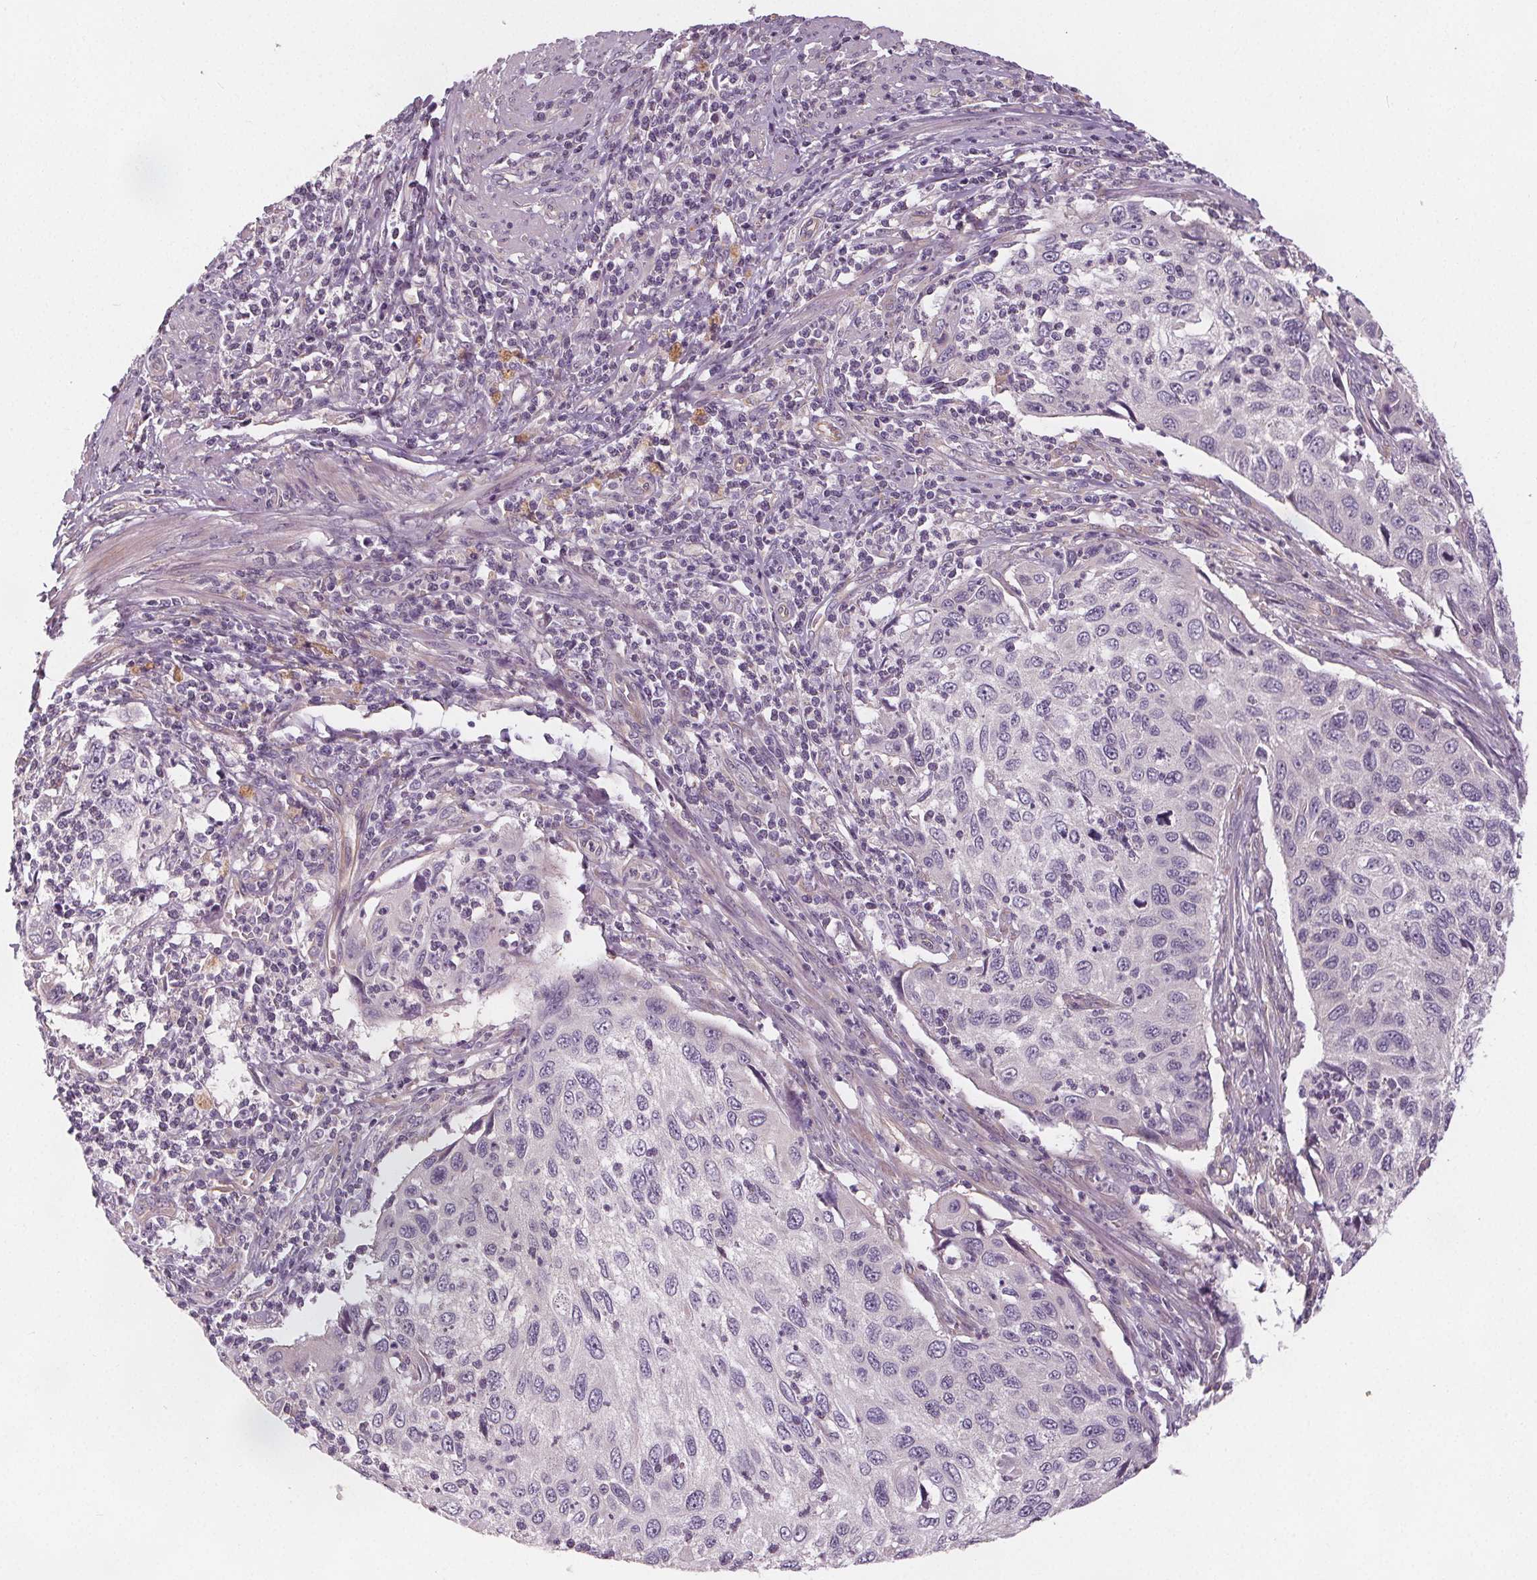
{"staining": {"intensity": "negative", "quantity": "none", "location": "none"}, "tissue": "cervical cancer", "cell_type": "Tumor cells", "image_type": "cancer", "snomed": [{"axis": "morphology", "description": "Squamous cell carcinoma, NOS"}, {"axis": "topography", "description": "Cervix"}], "caption": "Protein analysis of cervical squamous cell carcinoma exhibits no significant positivity in tumor cells.", "gene": "VNN1", "patient": {"sex": "female", "age": 70}}